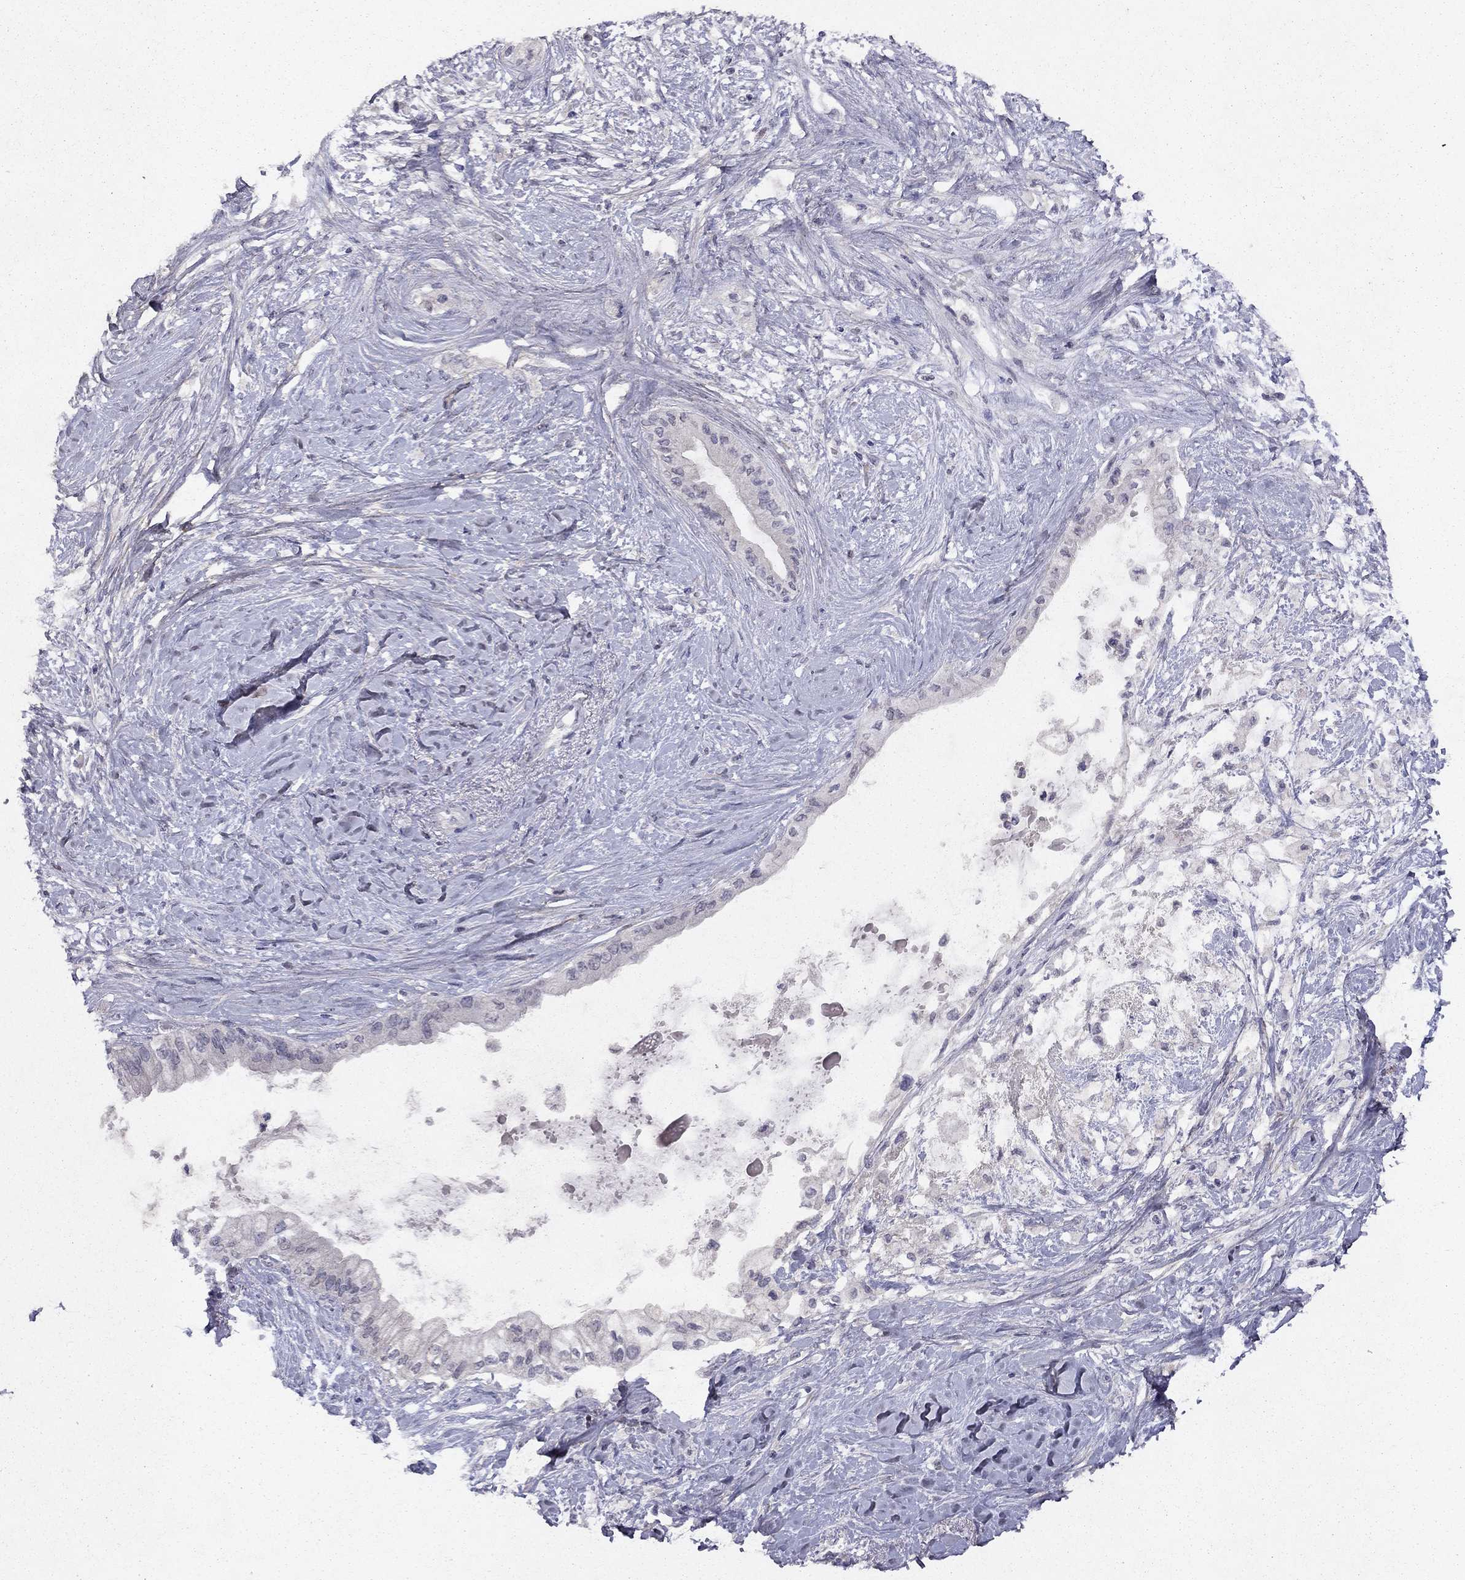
{"staining": {"intensity": "negative", "quantity": "none", "location": "none"}, "tissue": "pancreatic cancer", "cell_type": "Tumor cells", "image_type": "cancer", "snomed": [{"axis": "morphology", "description": "Normal tissue, NOS"}, {"axis": "morphology", "description": "Adenocarcinoma, NOS"}, {"axis": "topography", "description": "Pancreas"}, {"axis": "topography", "description": "Duodenum"}], "caption": "The micrograph demonstrates no staining of tumor cells in adenocarcinoma (pancreatic).", "gene": "ESR2", "patient": {"sex": "female", "age": 60}}